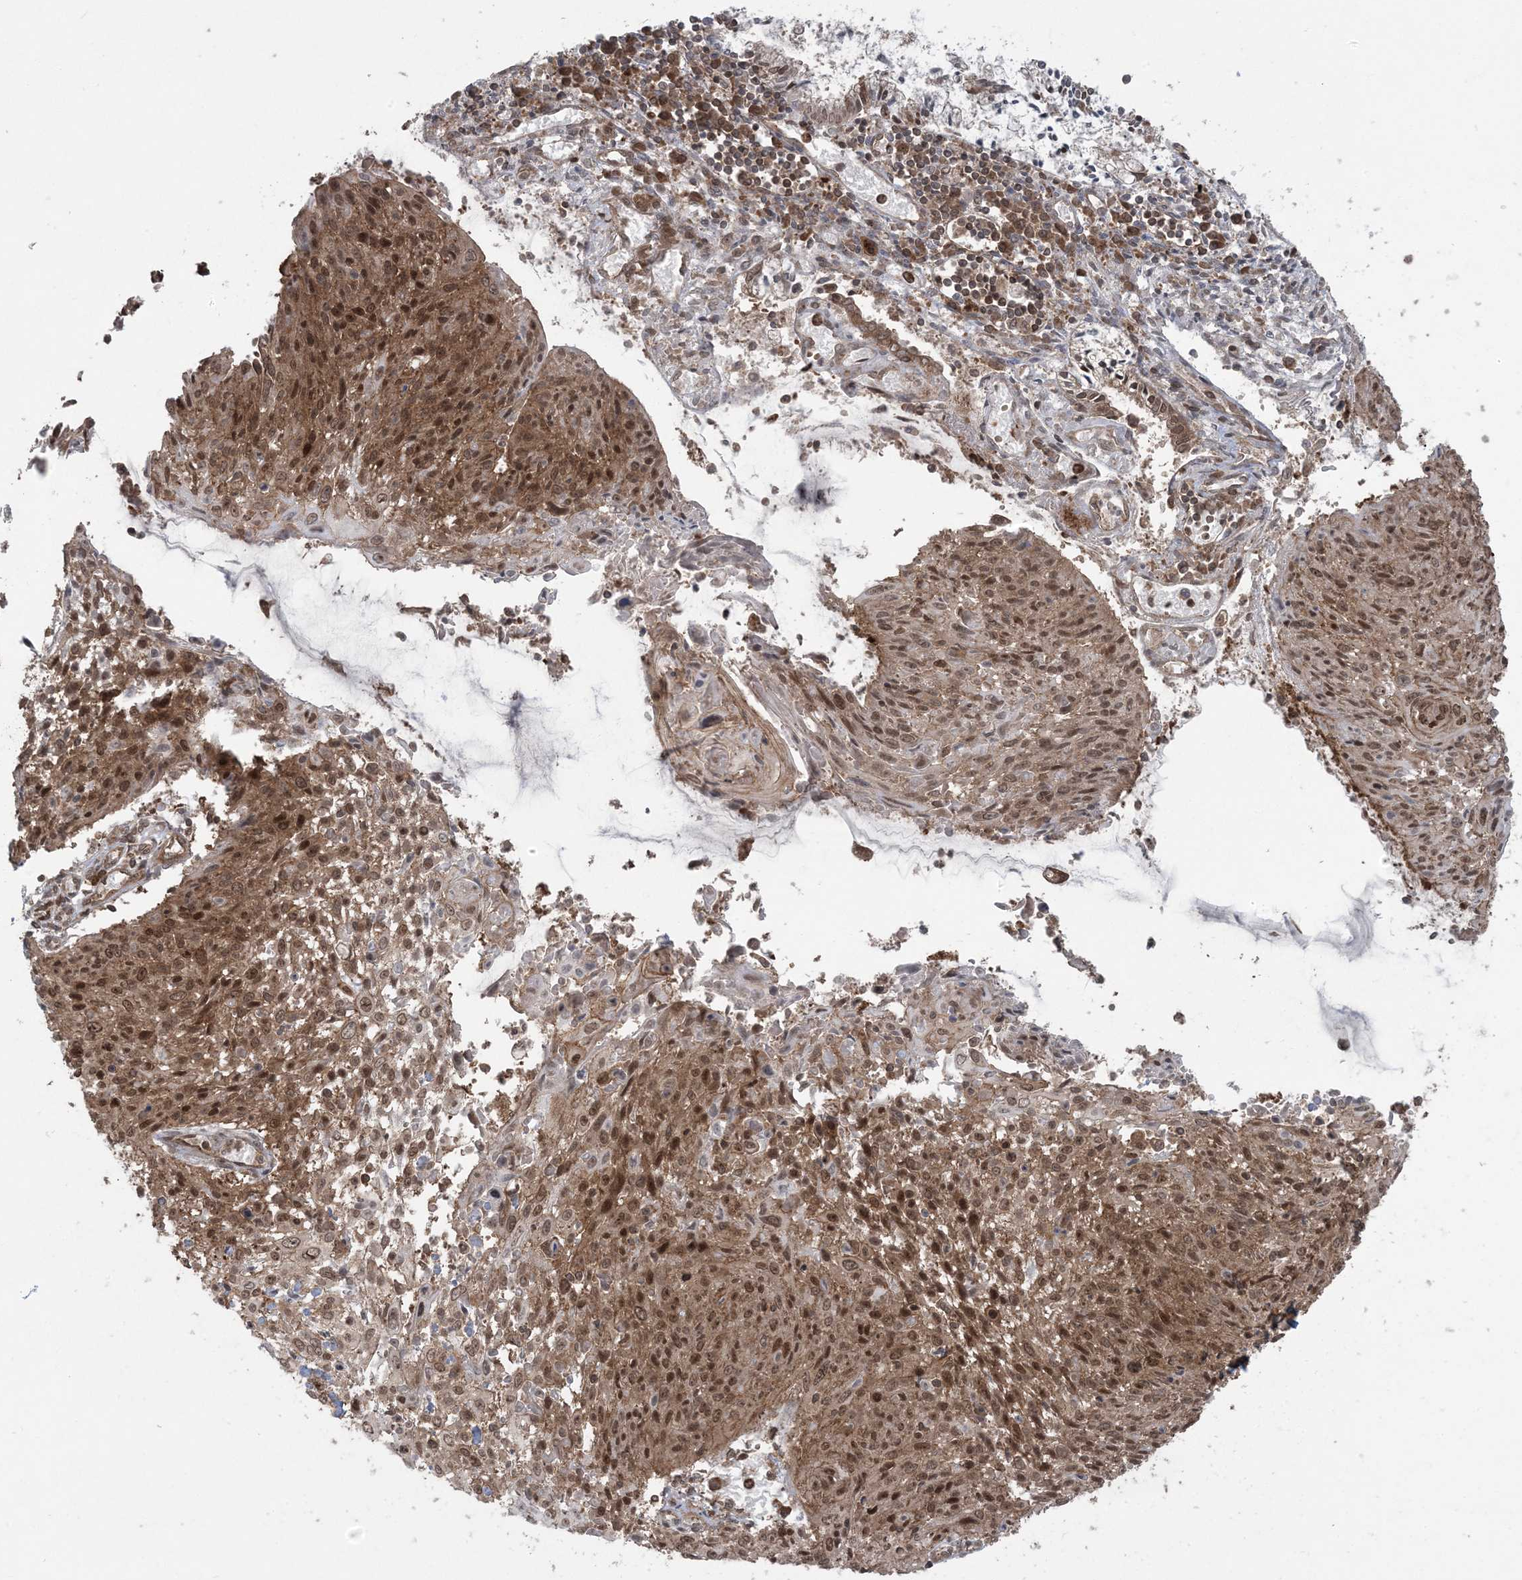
{"staining": {"intensity": "moderate", "quantity": ">75%", "location": "cytoplasmic/membranous,nuclear"}, "tissue": "cervical cancer", "cell_type": "Tumor cells", "image_type": "cancer", "snomed": [{"axis": "morphology", "description": "Squamous cell carcinoma, NOS"}, {"axis": "topography", "description": "Cervix"}], "caption": "A medium amount of moderate cytoplasmic/membranous and nuclear positivity is identified in about >75% of tumor cells in squamous cell carcinoma (cervical) tissue.", "gene": "DDX19B", "patient": {"sex": "female", "age": 51}}